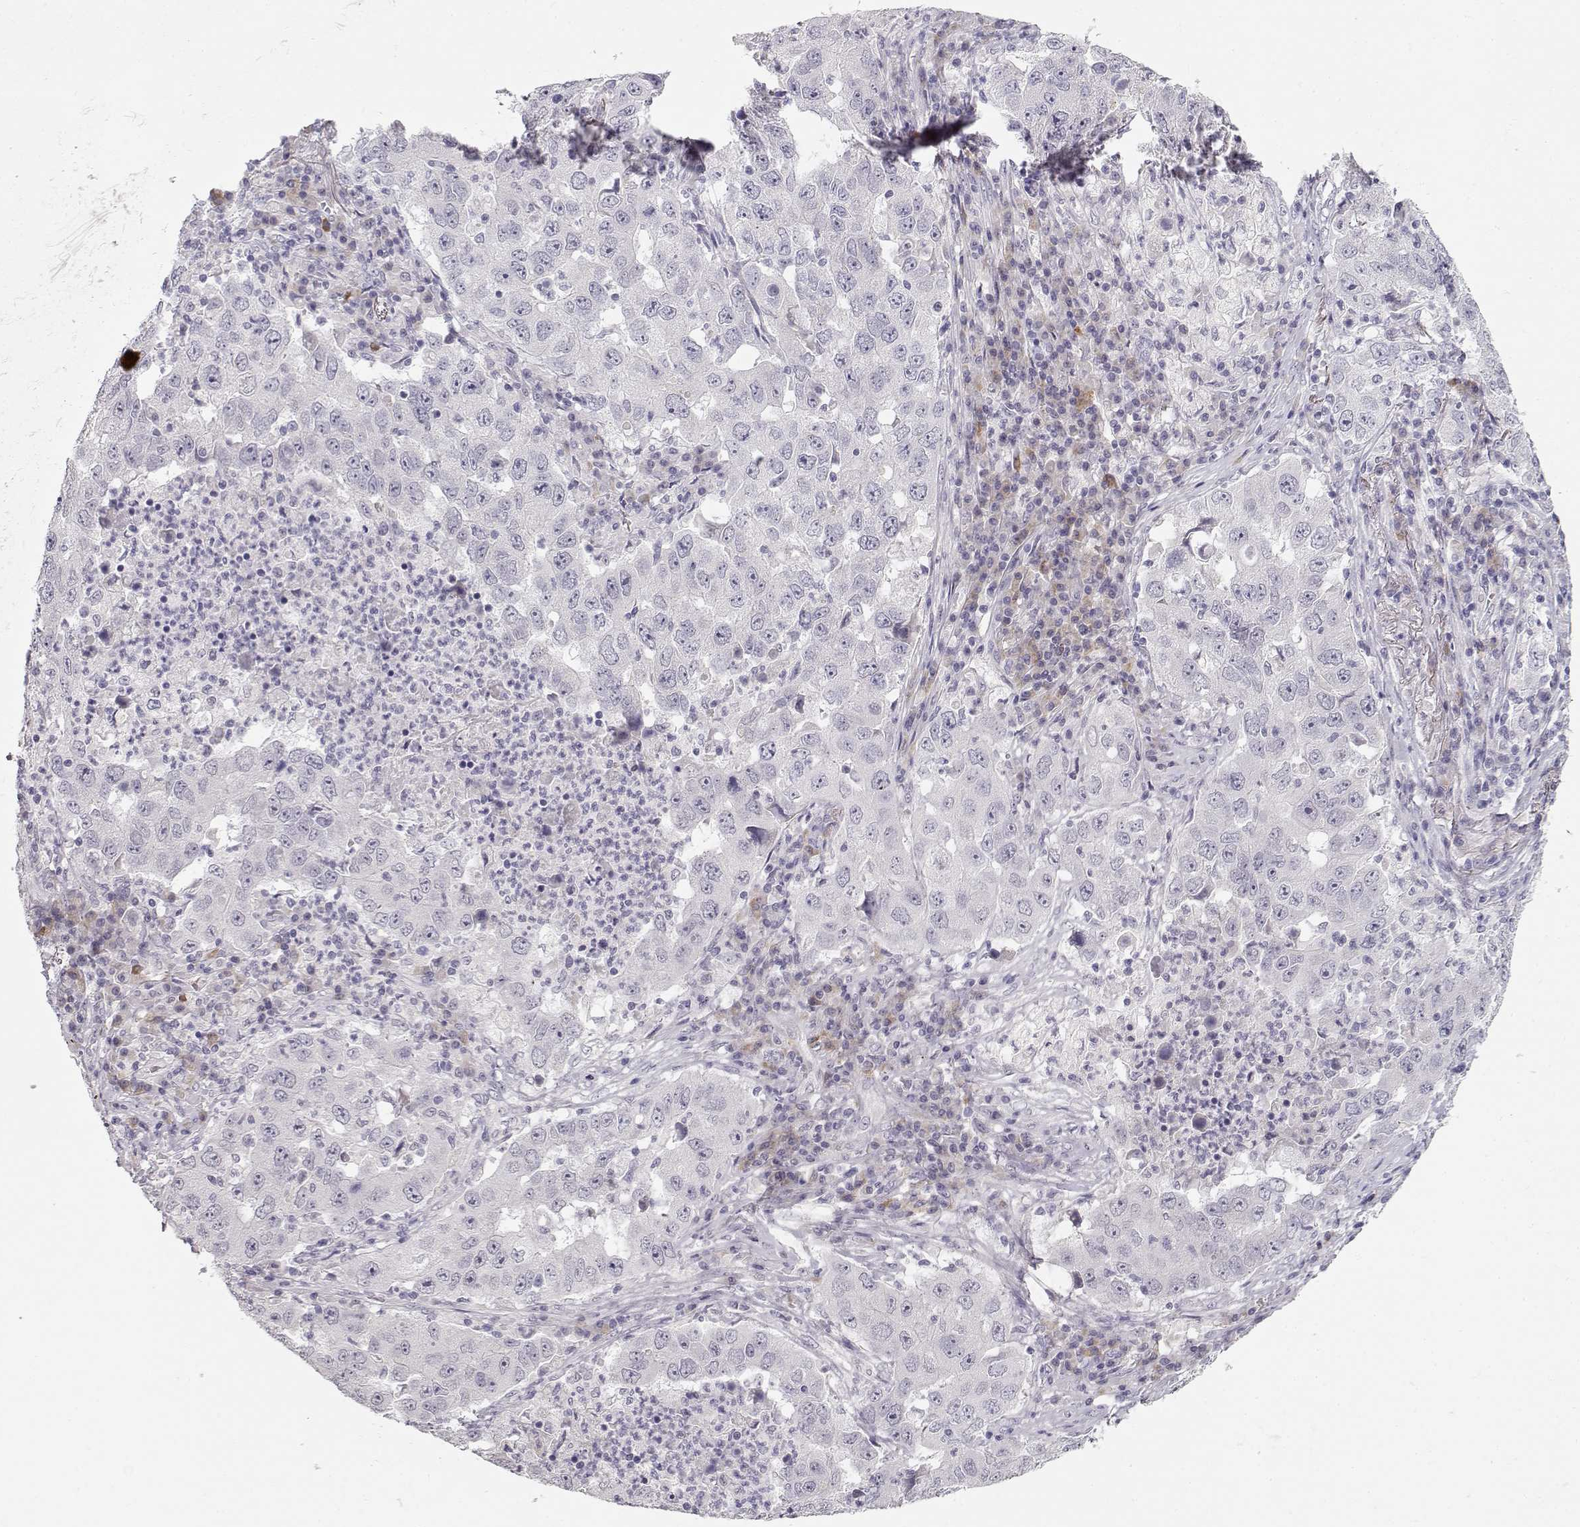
{"staining": {"intensity": "negative", "quantity": "none", "location": "none"}, "tissue": "lung cancer", "cell_type": "Tumor cells", "image_type": "cancer", "snomed": [{"axis": "morphology", "description": "Adenocarcinoma, NOS"}, {"axis": "topography", "description": "Lung"}], "caption": "Immunohistochemistry of adenocarcinoma (lung) reveals no expression in tumor cells. Nuclei are stained in blue.", "gene": "TTC26", "patient": {"sex": "male", "age": 73}}